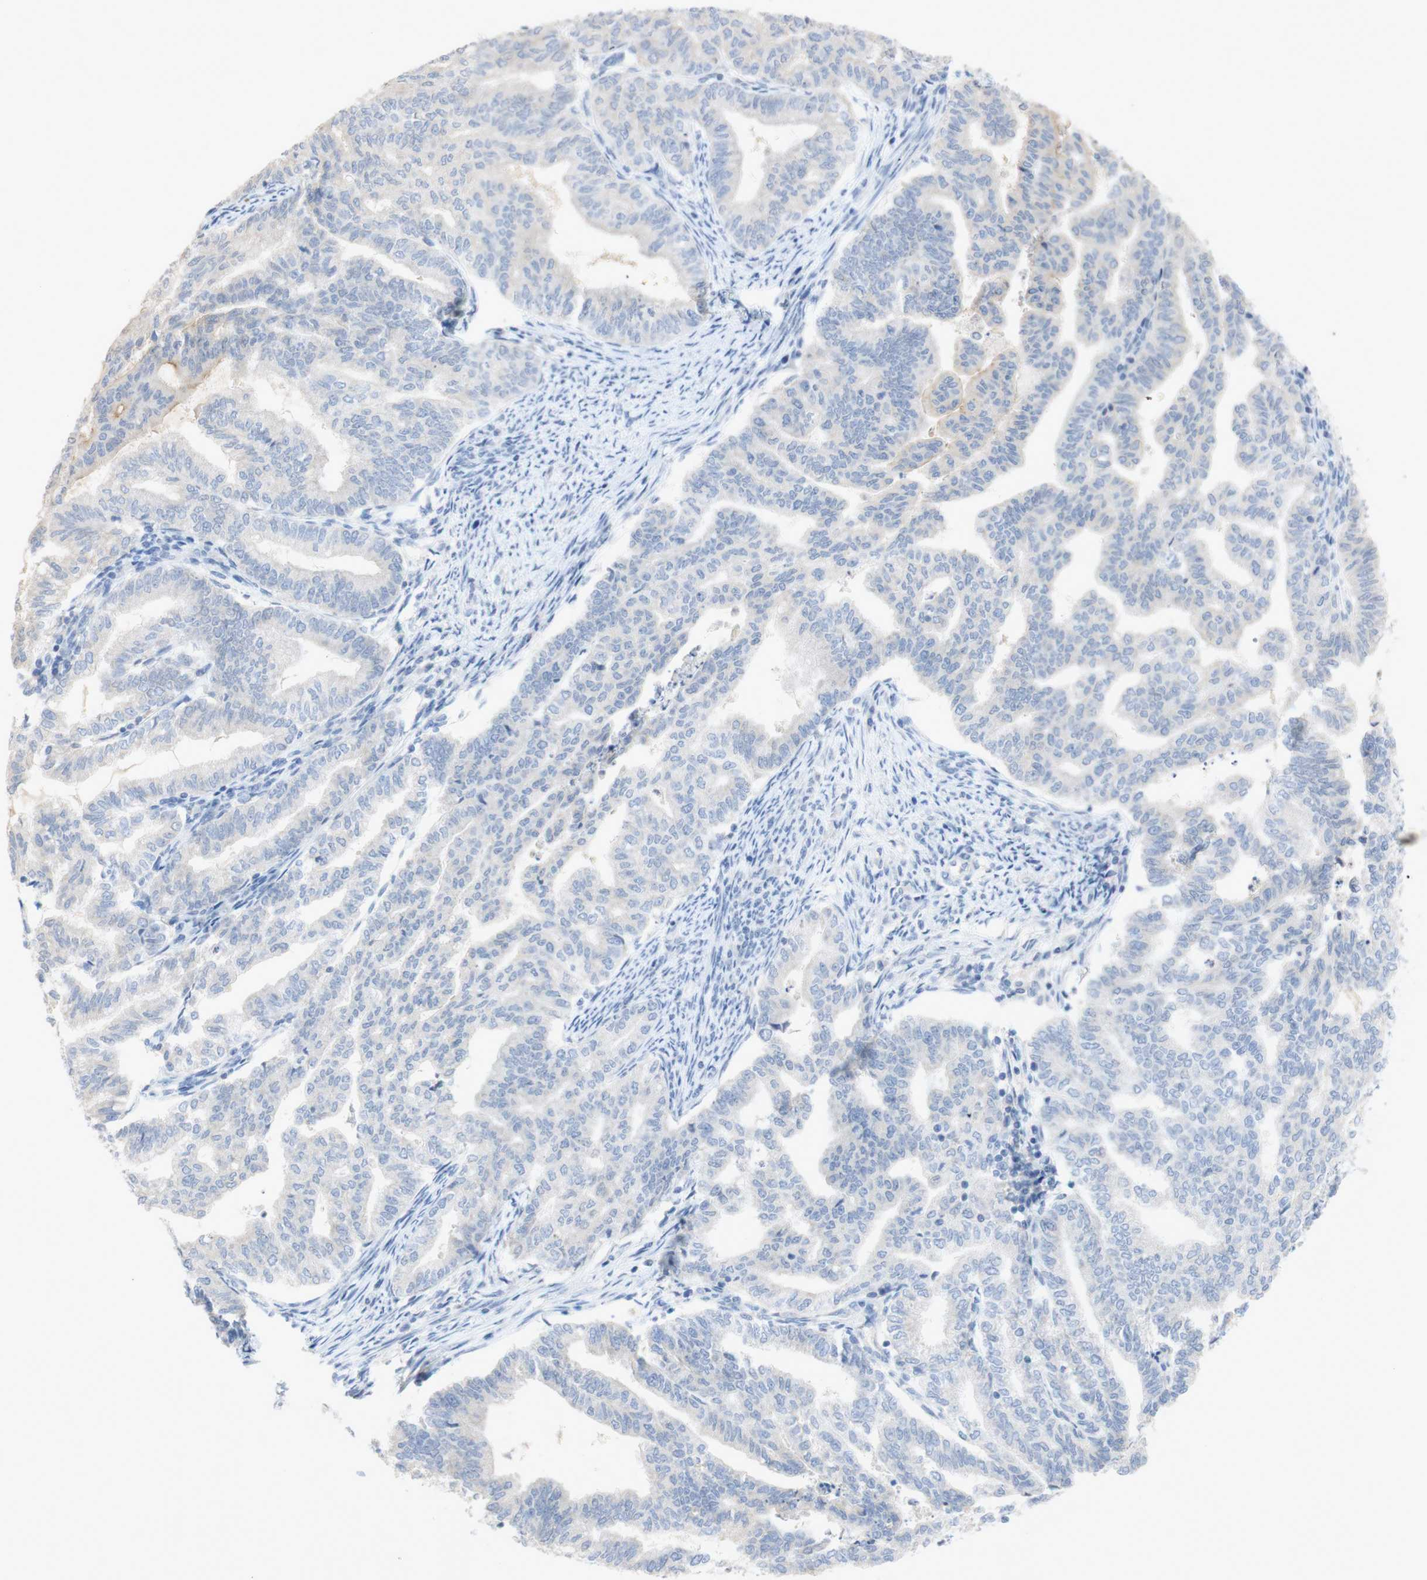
{"staining": {"intensity": "negative", "quantity": "none", "location": "none"}, "tissue": "endometrial cancer", "cell_type": "Tumor cells", "image_type": "cancer", "snomed": [{"axis": "morphology", "description": "Adenocarcinoma, NOS"}, {"axis": "topography", "description": "Endometrium"}], "caption": "Endometrial adenocarcinoma was stained to show a protein in brown. There is no significant staining in tumor cells. (DAB (3,3'-diaminobenzidine) immunohistochemistry (IHC), high magnification).", "gene": "EPO", "patient": {"sex": "female", "age": 79}}